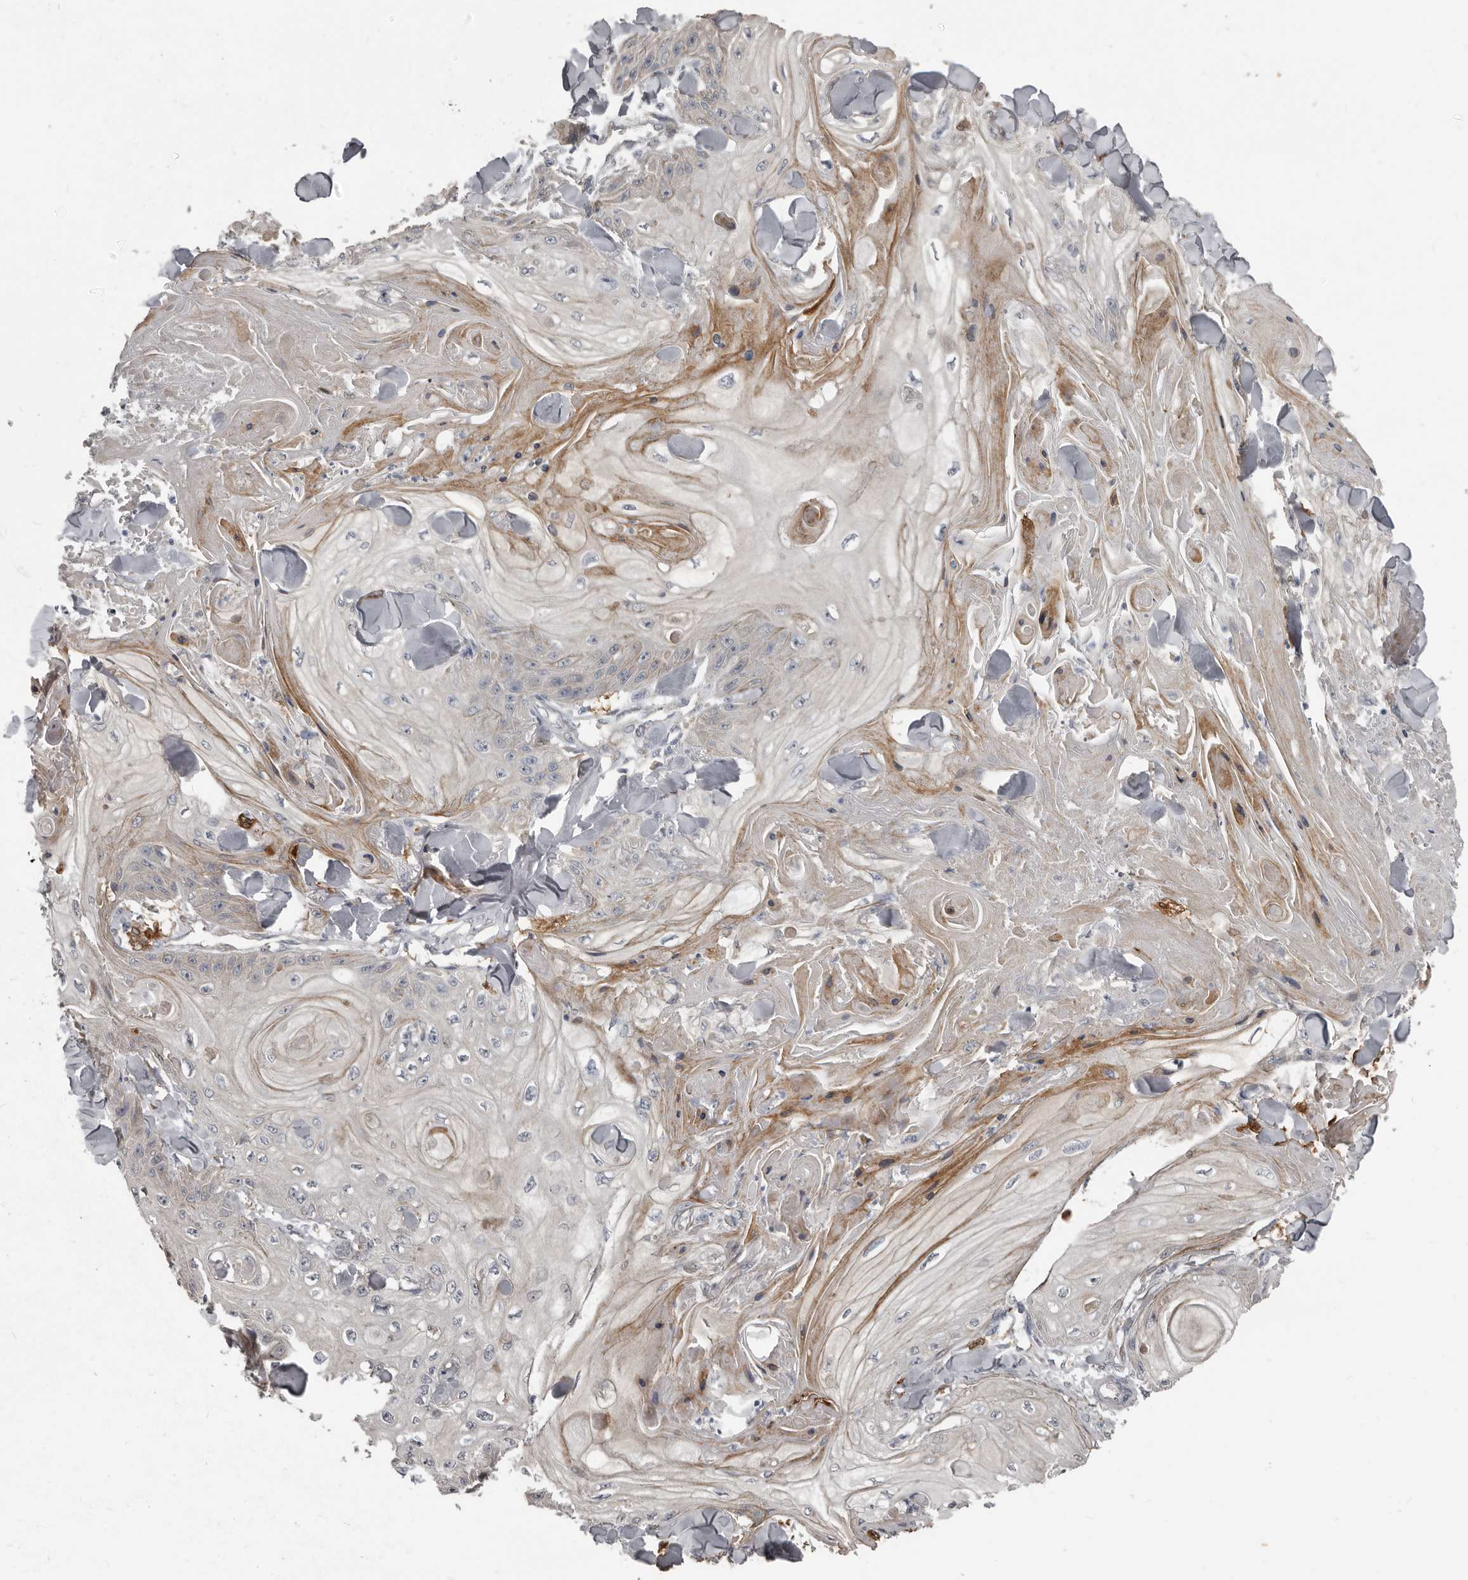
{"staining": {"intensity": "negative", "quantity": "none", "location": "none"}, "tissue": "skin cancer", "cell_type": "Tumor cells", "image_type": "cancer", "snomed": [{"axis": "morphology", "description": "Squamous cell carcinoma, NOS"}, {"axis": "topography", "description": "Skin"}], "caption": "The micrograph demonstrates no staining of tumor cells in skin cancer (squamous cell carcinoma).", "gene": "KCNJ8", "patient": {"sex": "male", "age": 74}}